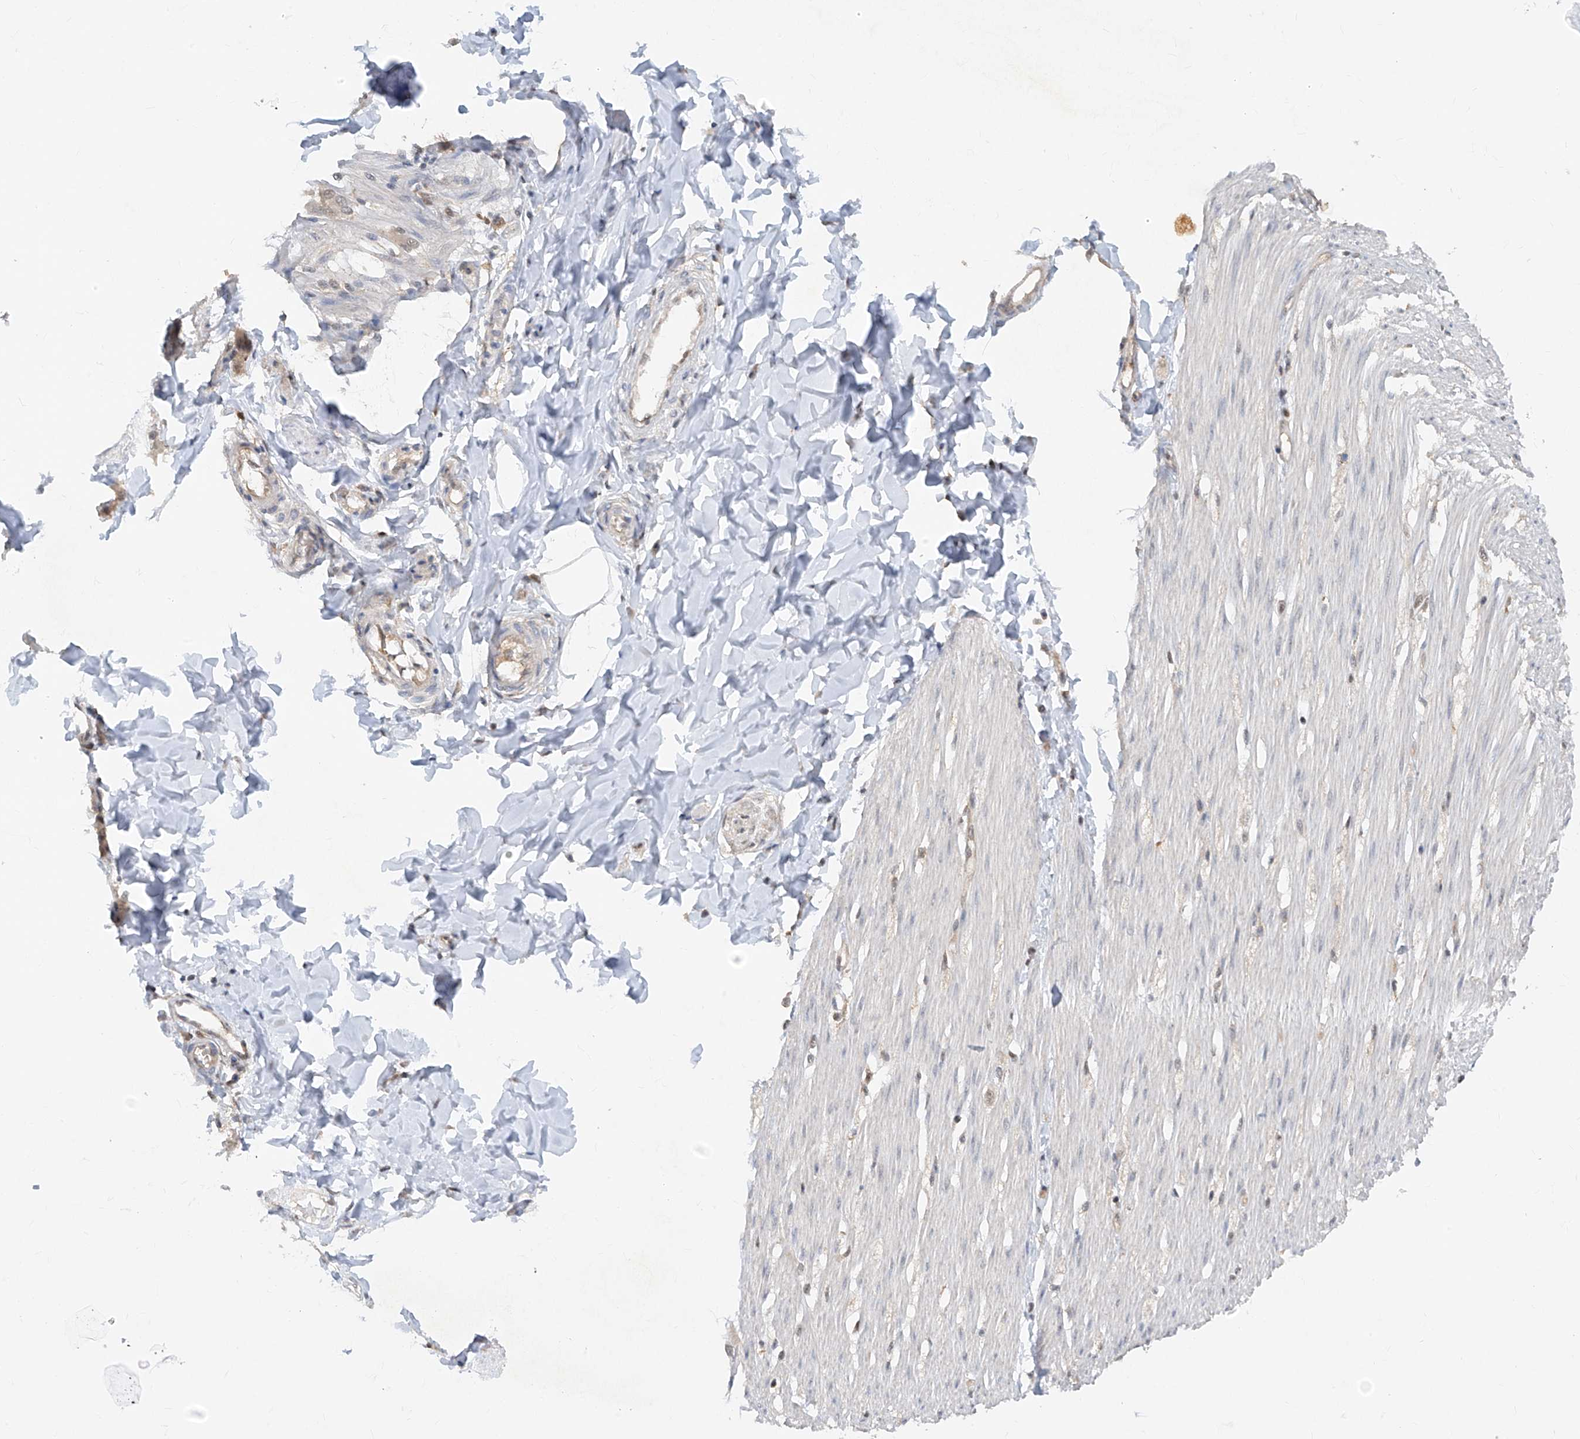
{"staining": {"intensity": "weak", "quantity": "<25%", "location": "nuclear"}, "tissue": "smooth muscle", "cell_type": "Smooth muscle cells", "image_type": "normal", "snomed": [{"axis": "morphology", "description": "Normal tissue, NOS"}, {"axis": "morphology", "description": "Adenocarcinoma, NOS"}, {"axis": "topography", "description": "Colon"}, {"axis": "topography", "description": "Peripheral nerve tissue"}], "caption": "Immunohistochemistry histopathology image of unremarkable smooth muscle: human smooth muscle stained with DAB demonstrates no significant protein positivity in smooth muscle cells. (DAB (3,3'-diaminobenzidine) IHC with hematoxylin counter stain).", "gene": "ZNF358", "patient": {"sex": "male", "age": 14}}